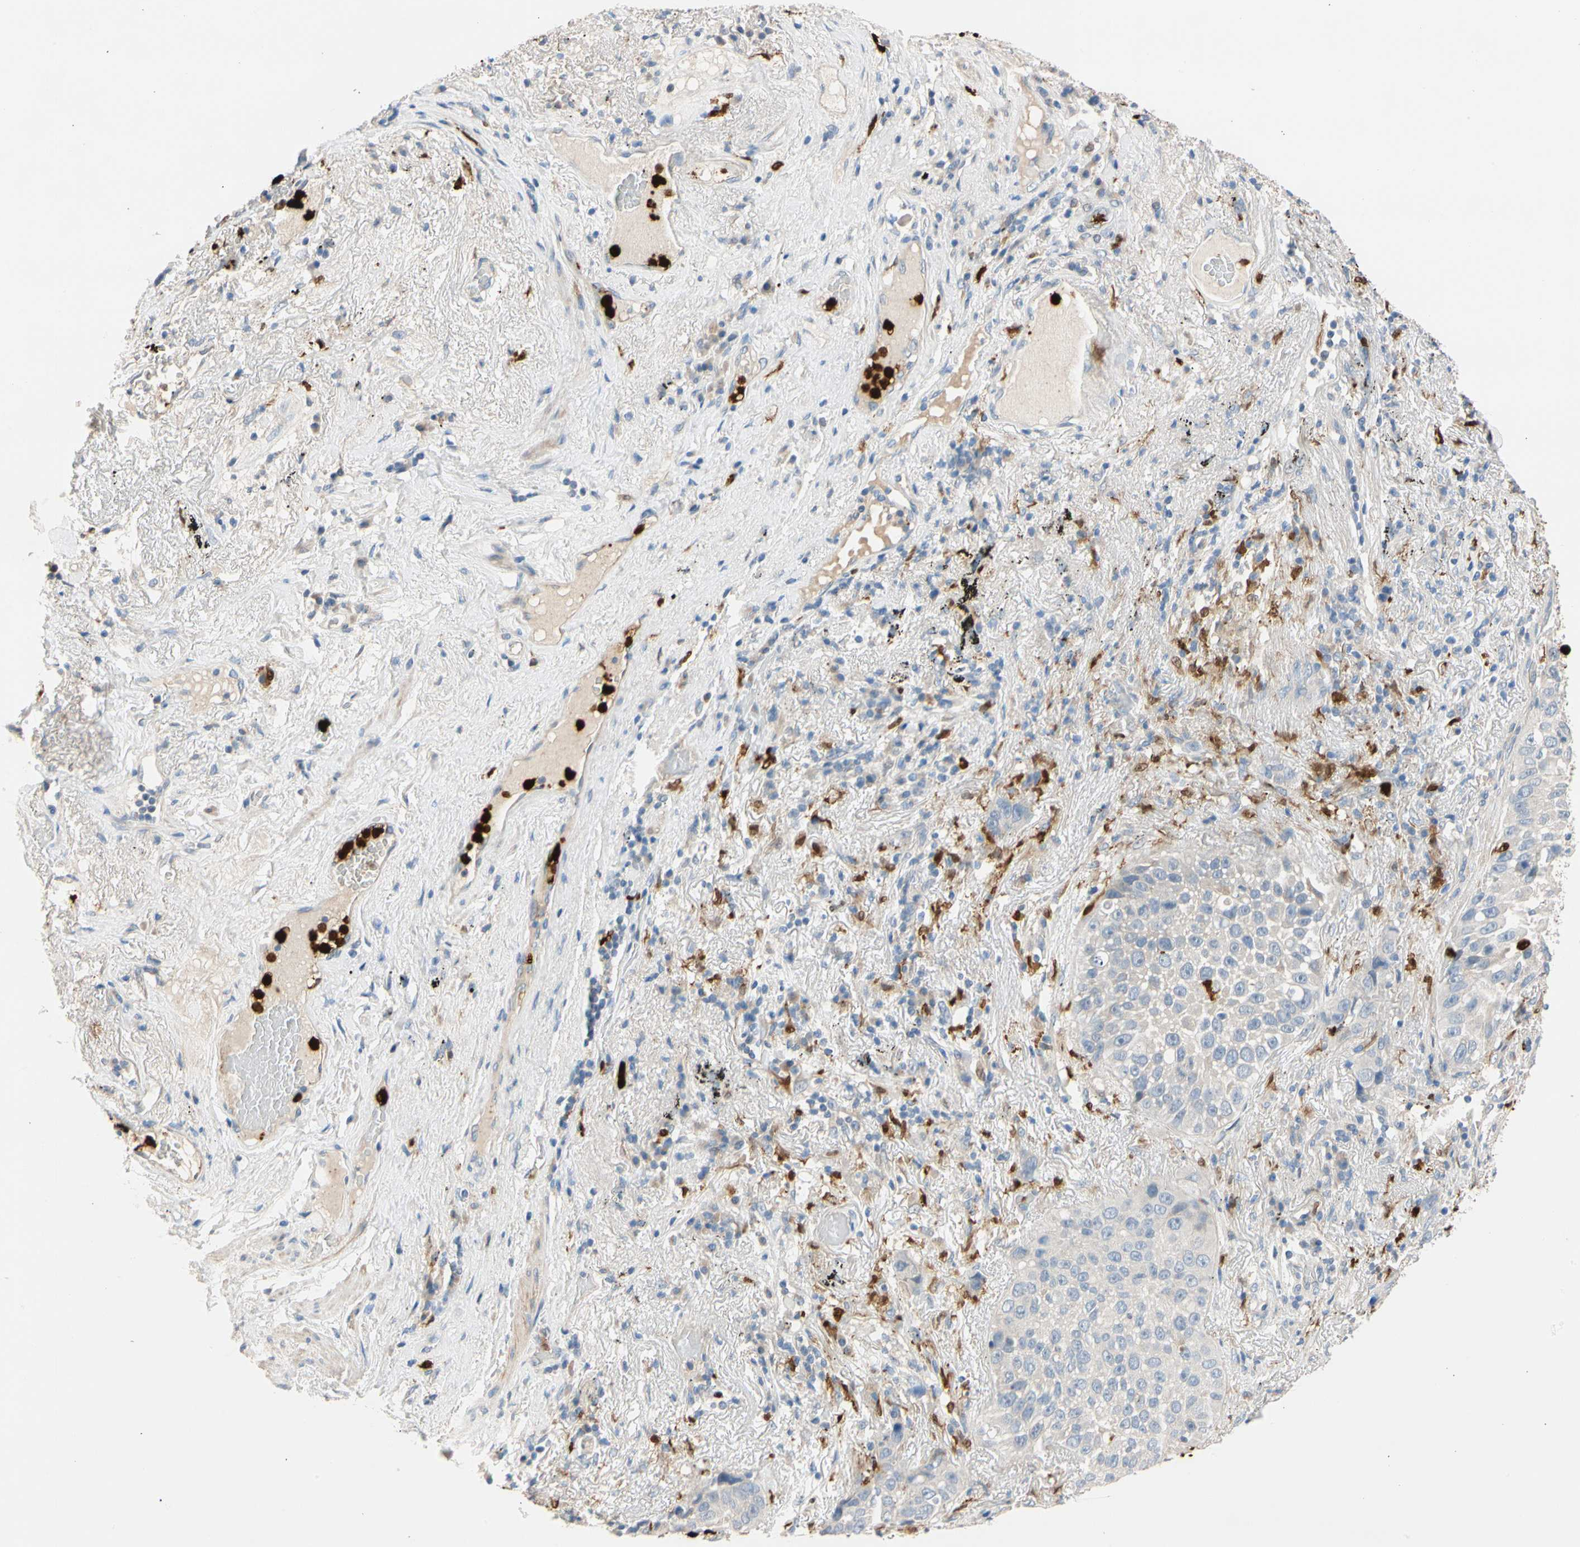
{"staining": {"intensity": "weak", "quantity": "<25%", "location": "cytoplasmic/membranous"}, "tissue": "lung cancer", "cell_type": "Tumor cells", "image_type": "cancer", "snomed": [{"axis": "morphology", "description": "Squamous cell carcinoma, NOS"}, {"axis": "topography", "description": "Lung"}], "caption": "Tumor cells are negative for protein expression in human squamous cell carcinoma (lung).", "gene": "TRAF5", "patient": {"sex": "male", "age": 57}}